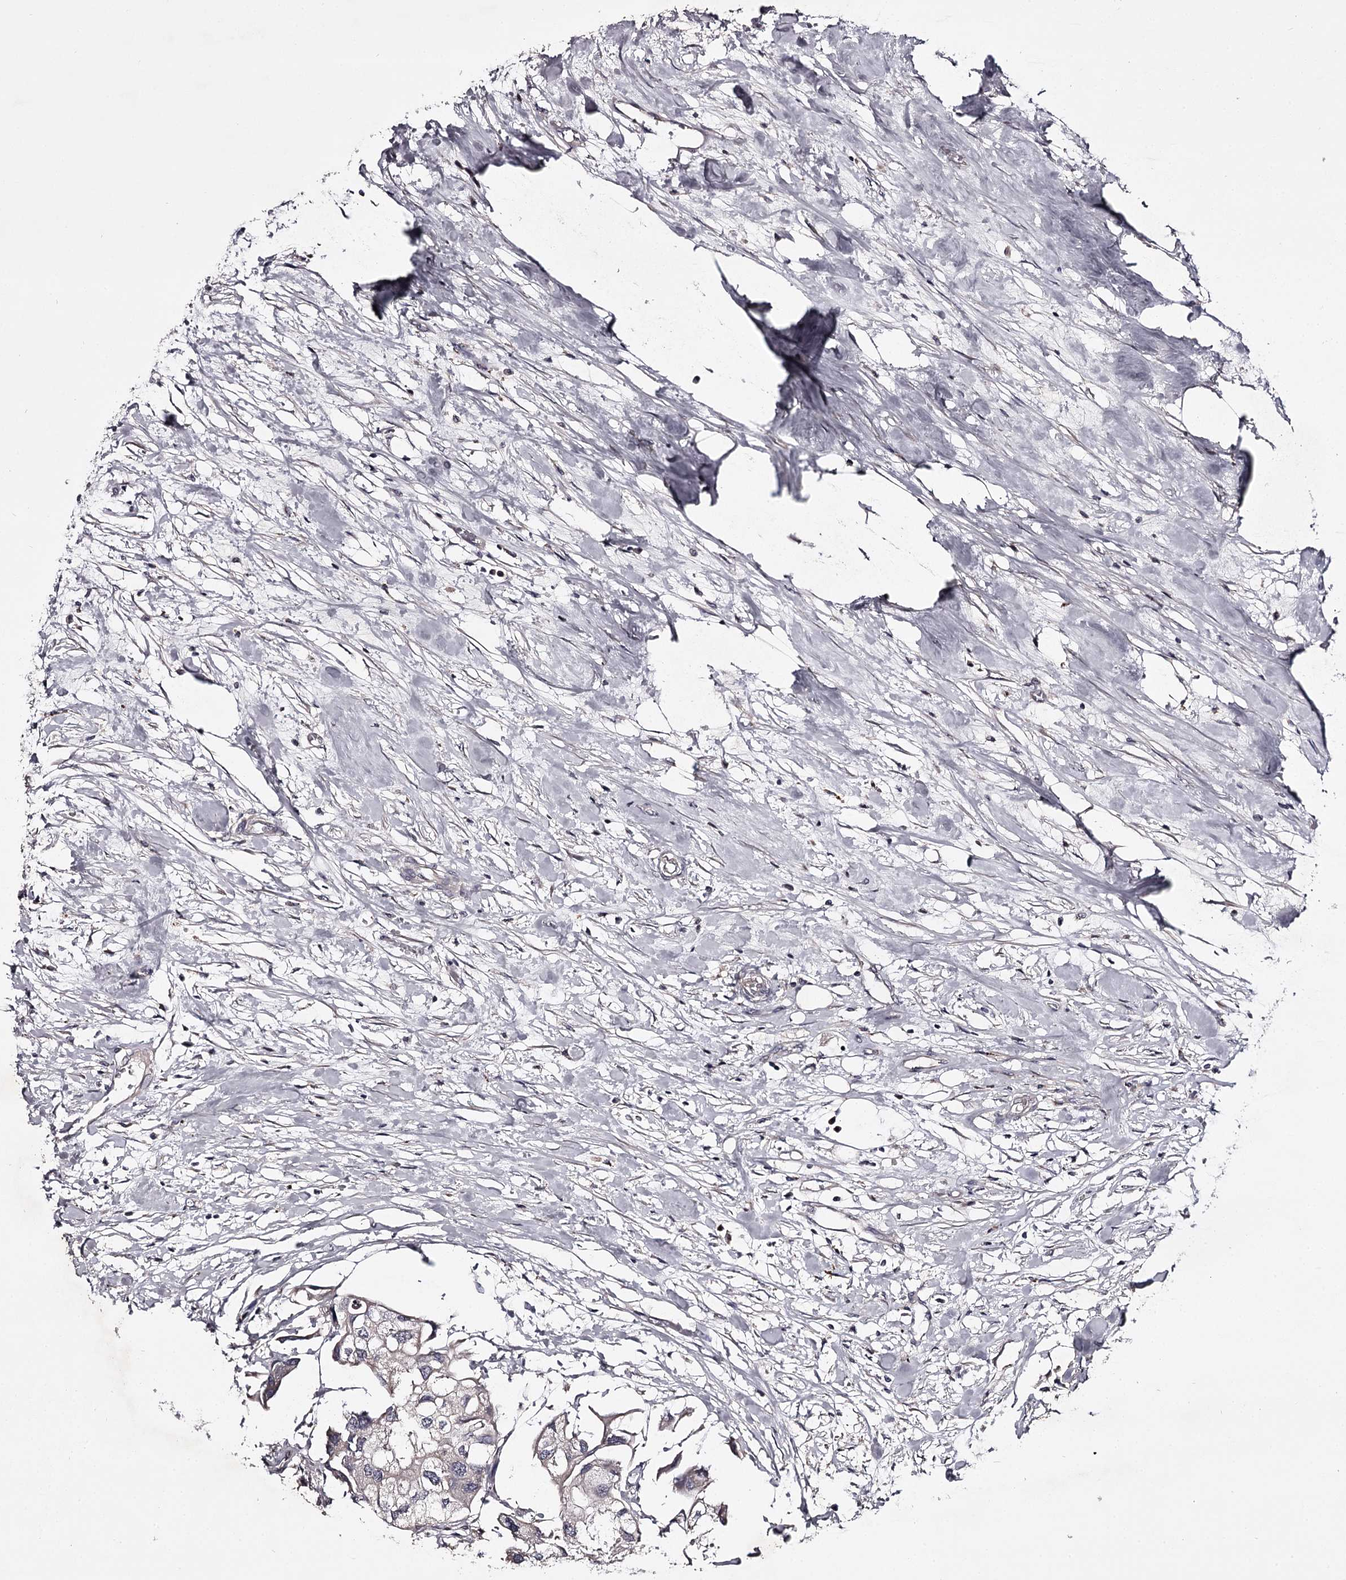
{"staining": {"intensity": "negative", "quantity": "none", "location": "none"}, "tissue": "urothelial cancer", "cell_type": "Tumor cells", "image_type": "cancer", "snomed": [{"axis": "morphology", "description": "Urothelial carcinoma, High grade"}, {"axis": "topography", "description": "Urinary bladder"}], "caption": "Immunohistochemical staining of human high-grade urothelial carcinoma reveals no significant expression in tumor cells. (Immunohistochemistry (ihc), brightfield microscopy, high magnification).", "gene": "PRM2", "patient": {"sex": "male", "age": 64}}